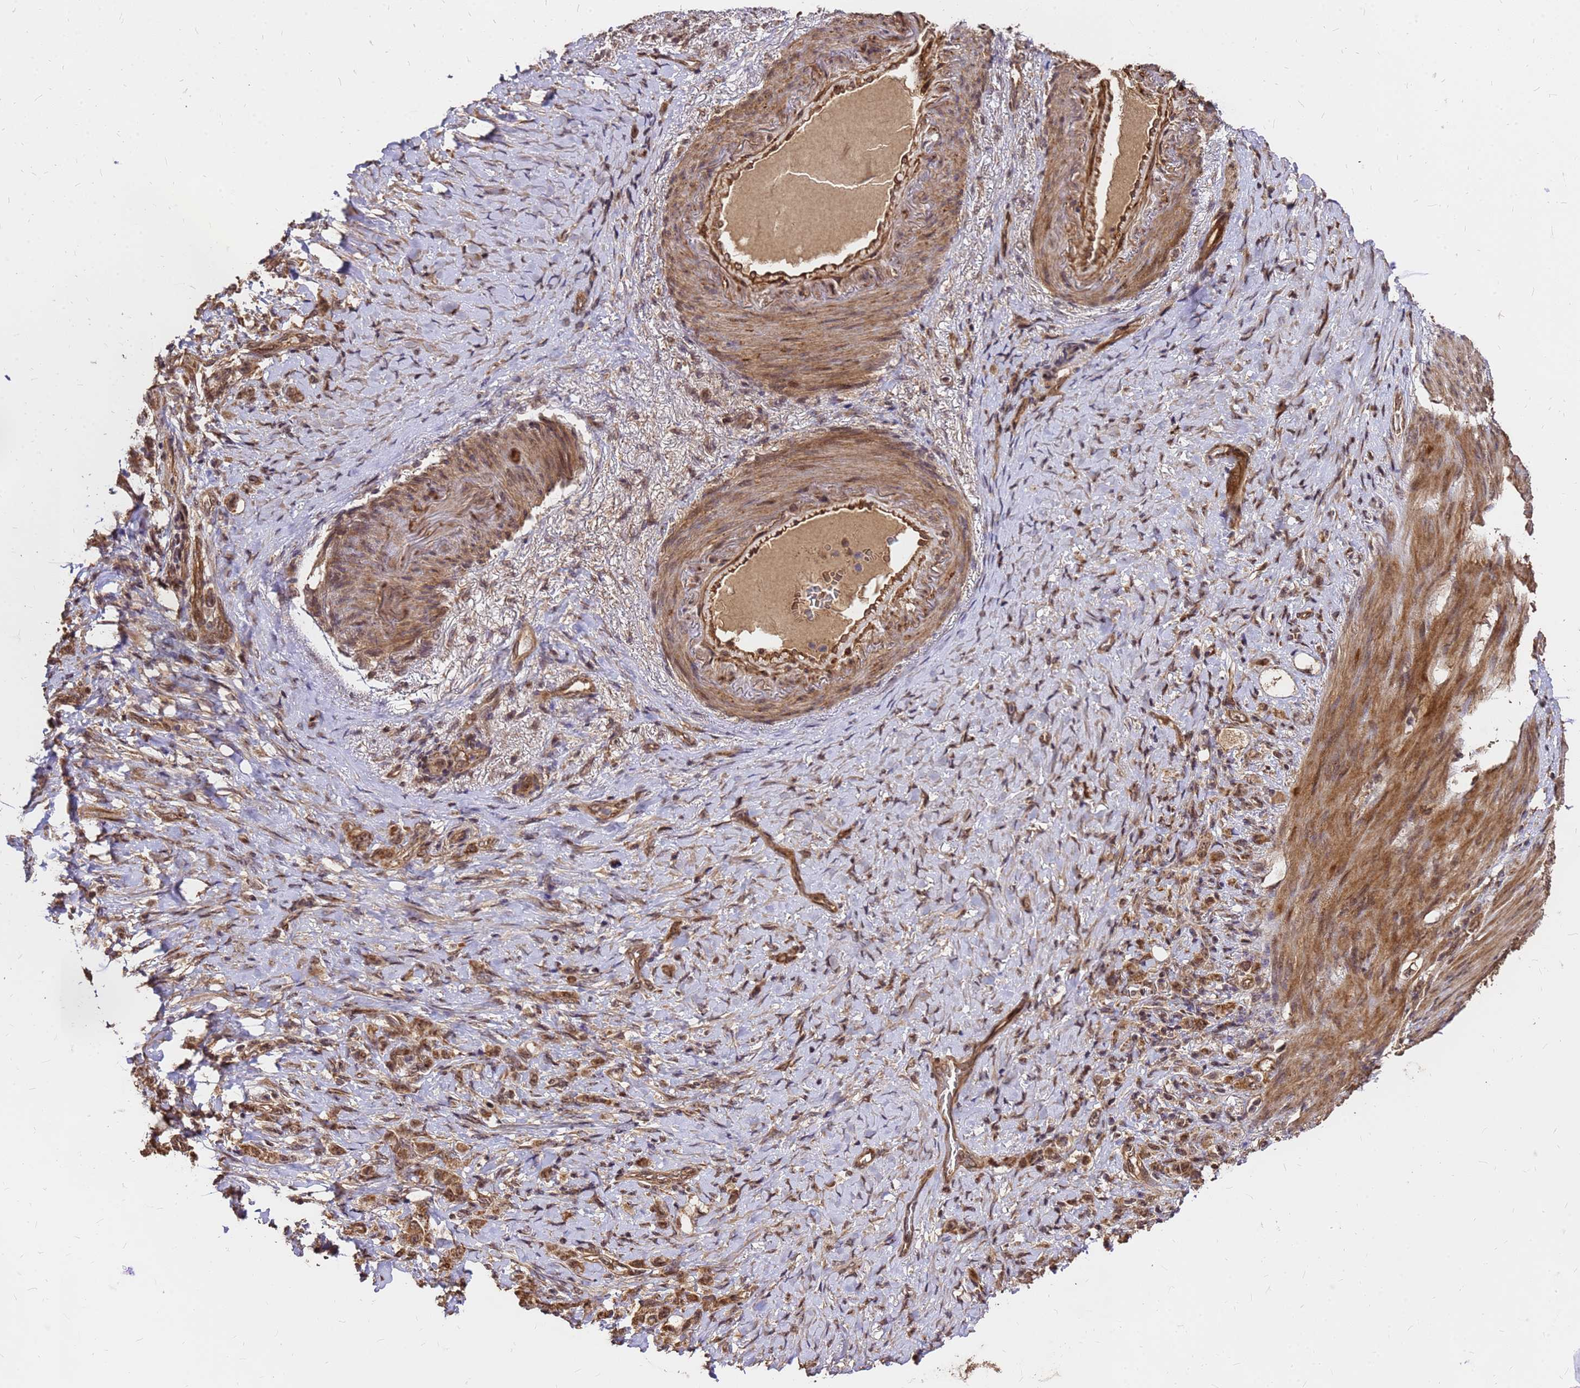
{"staining": {"intensity": "moderate", "quantity": ">75%", "location": "cytoplasmic/membranous,nuclear"}, "tissue": "stomach cancer", "cell_type": "Tumor cells", "image_type": "cancer", "snomed": [{"axis": "morphology", "description": "Adenocarcinoma, NOS"}, {"axis": "topography", "description": "Stomach"}], "caption": "Protein analysis of stomach cancer (adenocarcinoma) tissue reveals moderate cytoplasmic/membranous and nuclear positivity in approximately >75% of tumor cells.", "gene": "GPATCH8", "patient": {"sex": "female", "age": 79}}